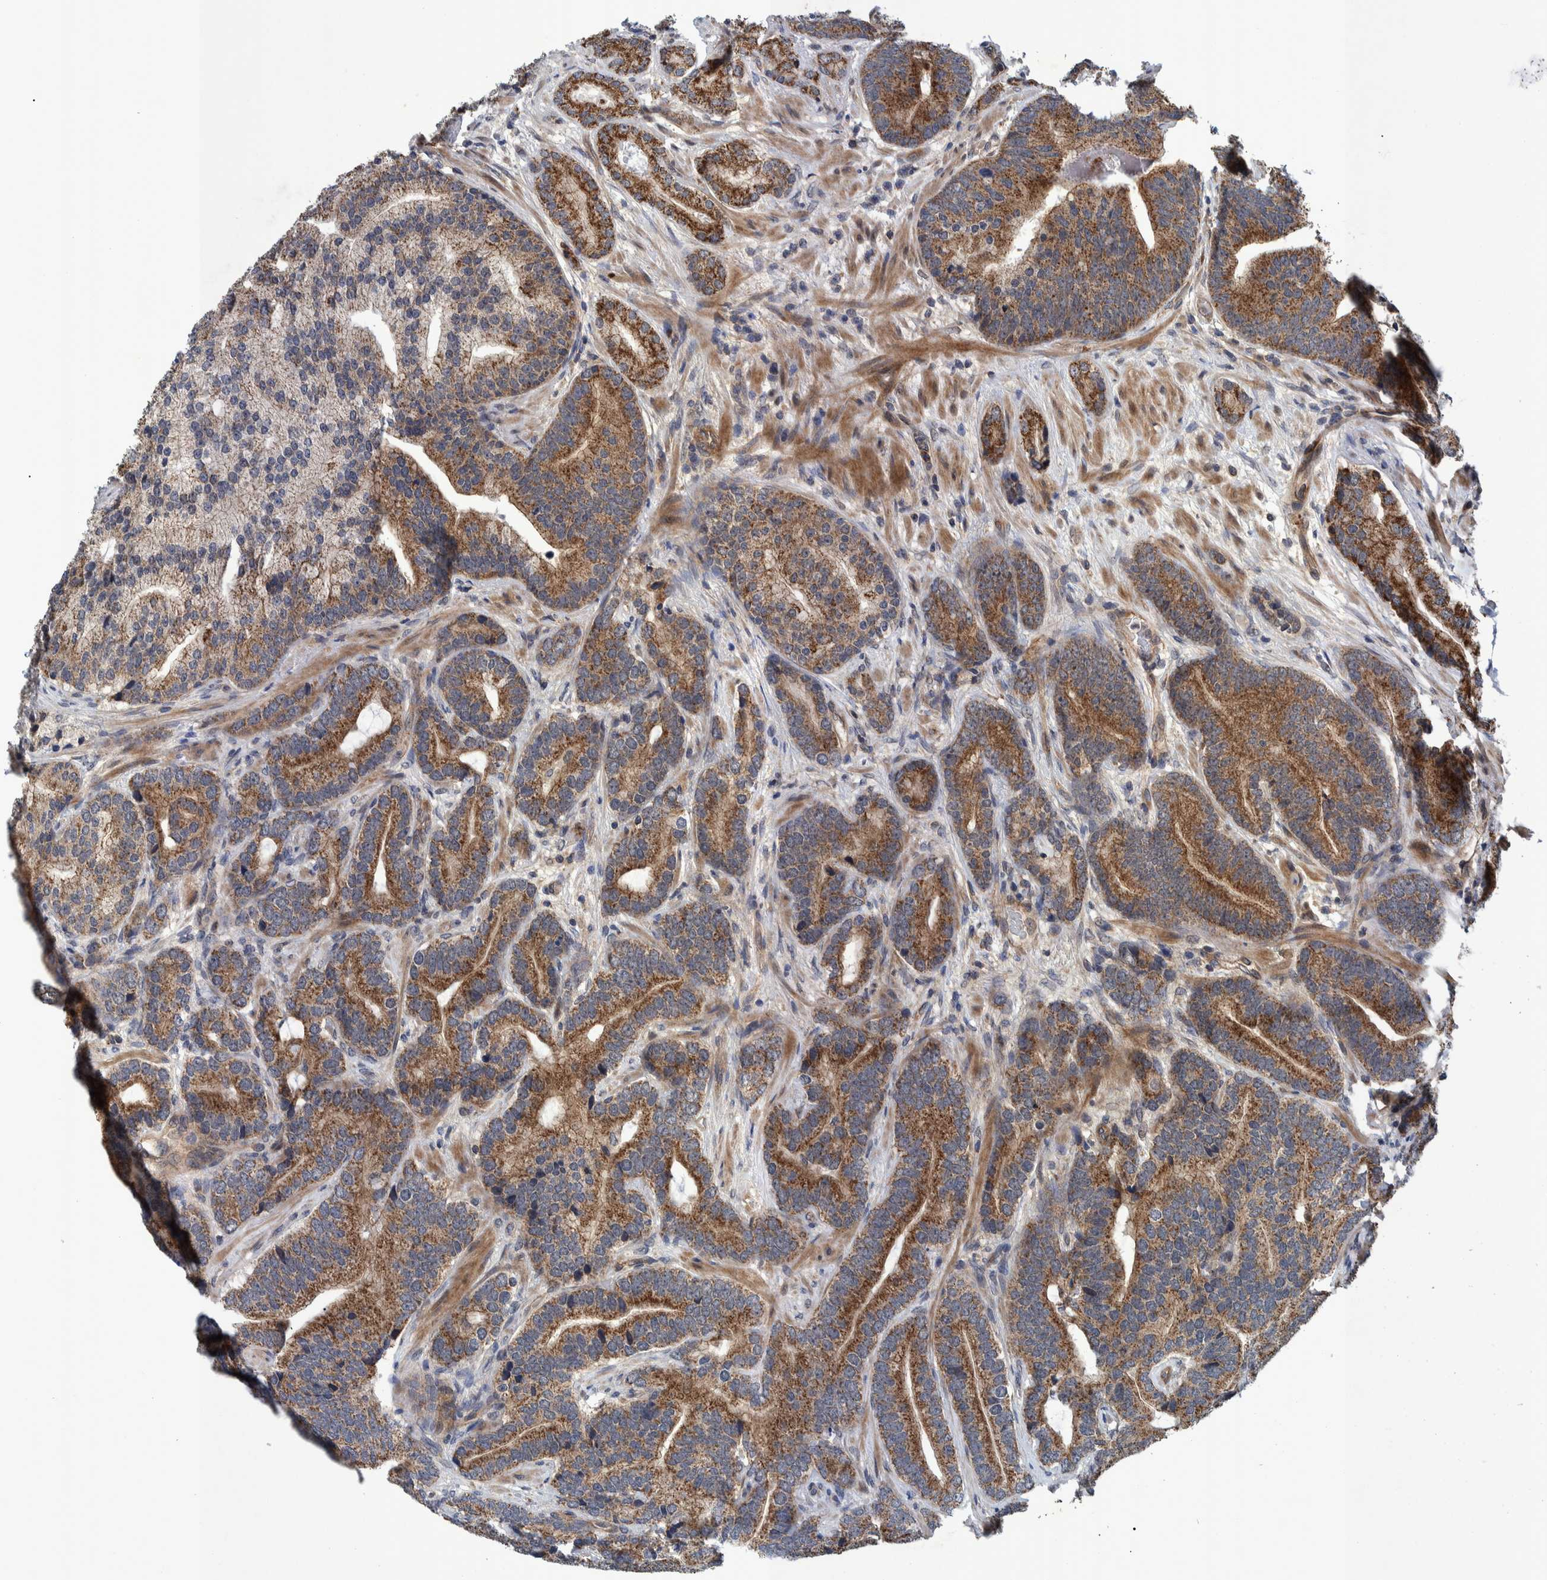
{"staining": {"intensity": "moderate", "quantity": ">75%", "location": "cytoplasmic/membranous"}, "tissue": "prostate cancer", "cell_type": "Tumor cells", "image_type": "cancer", "snomed": [{"axis": "morphology", "description": "Adenocarcinoma, High grade"}, {"axis": "topography", "description": "Prostate"}], "caption": "Prostate cancer (adenocarcinoma (high-grade)) tissue exhibits moderate cytoplasmic/membranous positivity in about >75% of tumor cells, visualized by immunohistochemistry.", "gene": "MRPS7", "patient": {"sex": "male", "age": 55}}